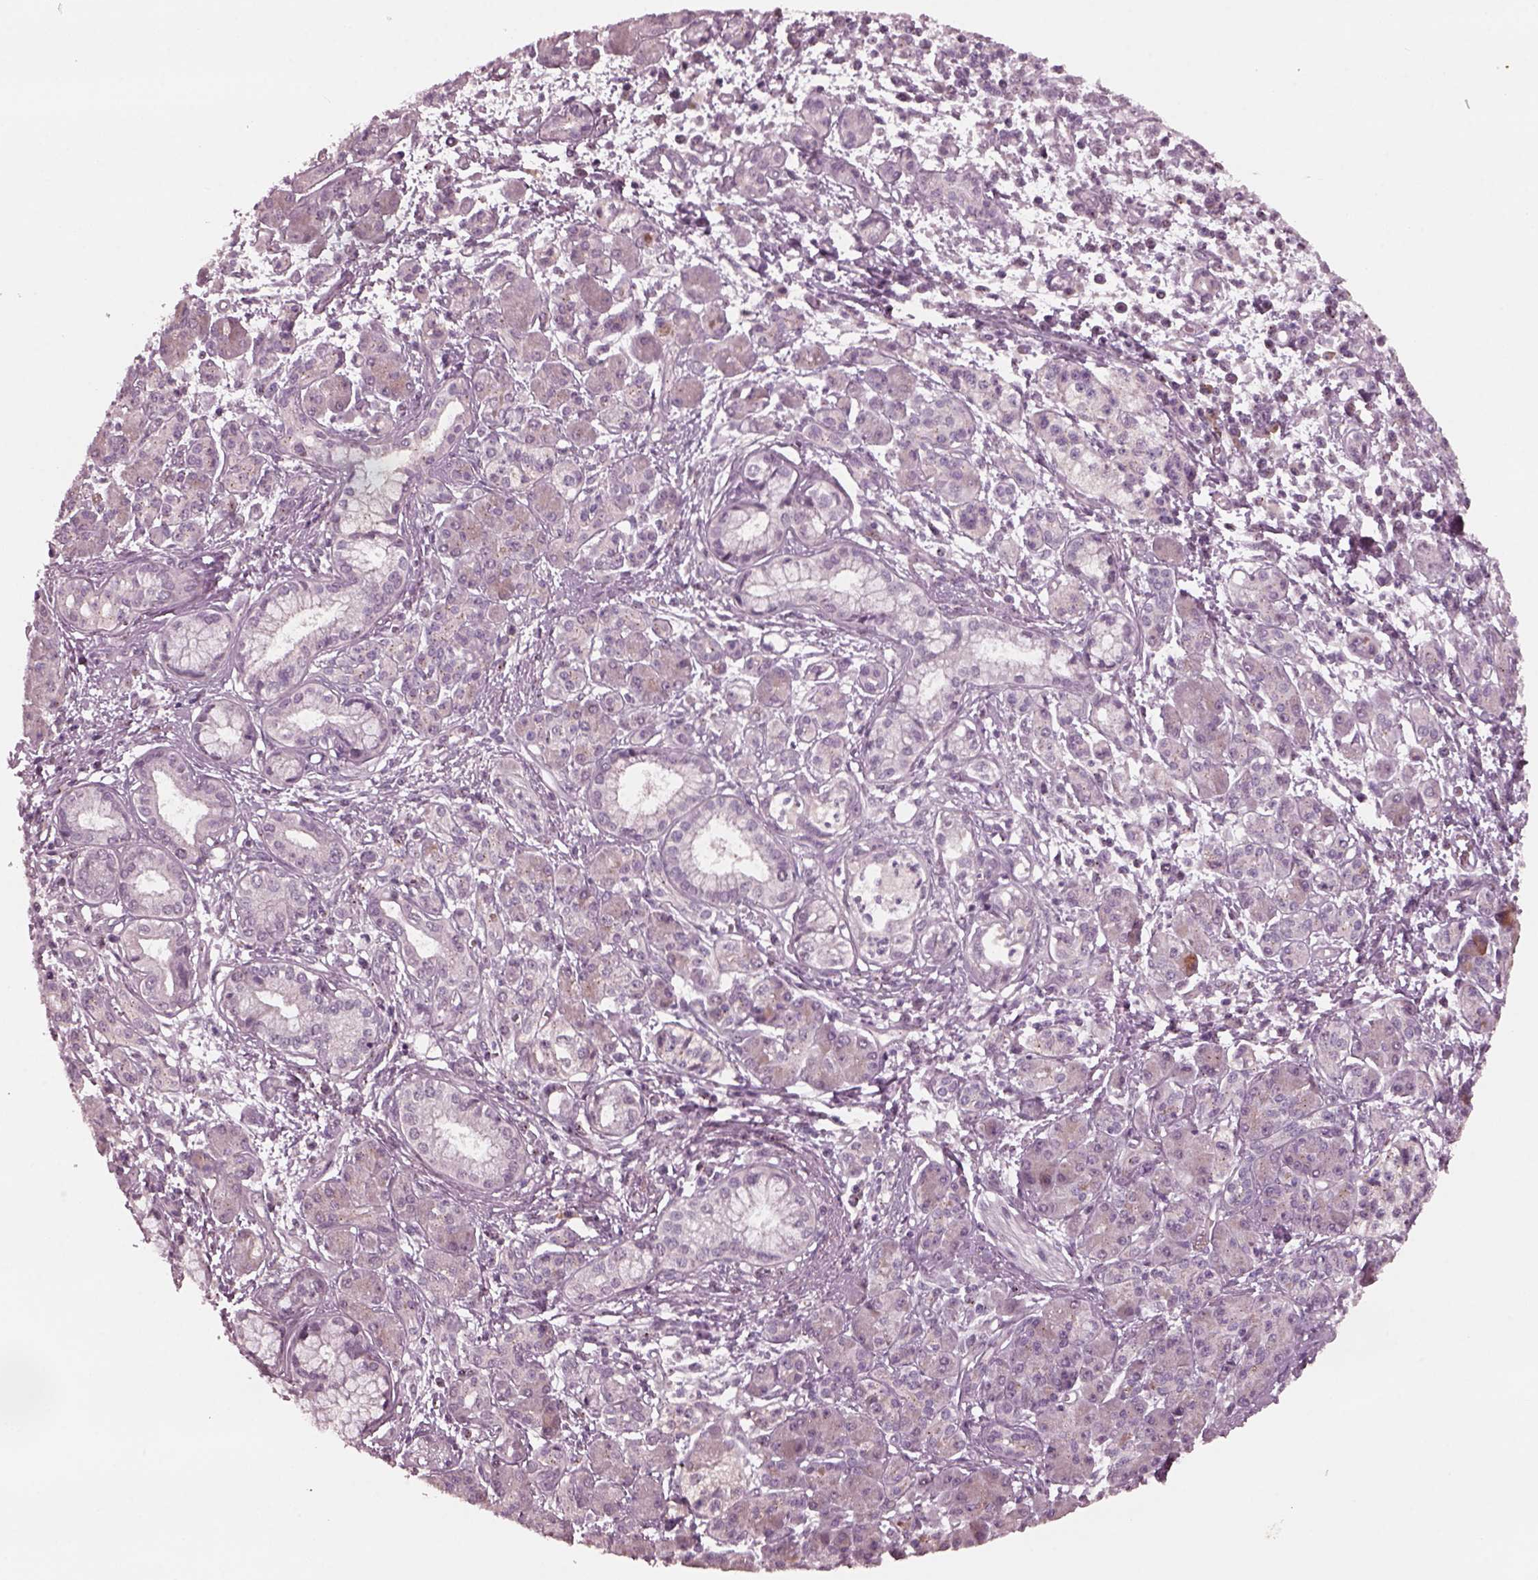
{"staining": {"intensity": "negative", "quantity": "none", "location": "none"}, "tissue": "pancreatic cancer", "cell_type": "Tumor cells", "image_type": "cancer", "snomed": [{"axis": "morphology", "description": "Adenocarcinoma, NOS"}, {"axis": "topography", "description": "Pancreas"}], "caption": "An immunohistochemistry (IHC) micrograph of pancreatic adenocarcinoma is shown. There is no staining in tumor cells of pancreatic adenocarcinoma.", "gene": "SAXO1", "patient": {"sex": "male", "age": 70}}